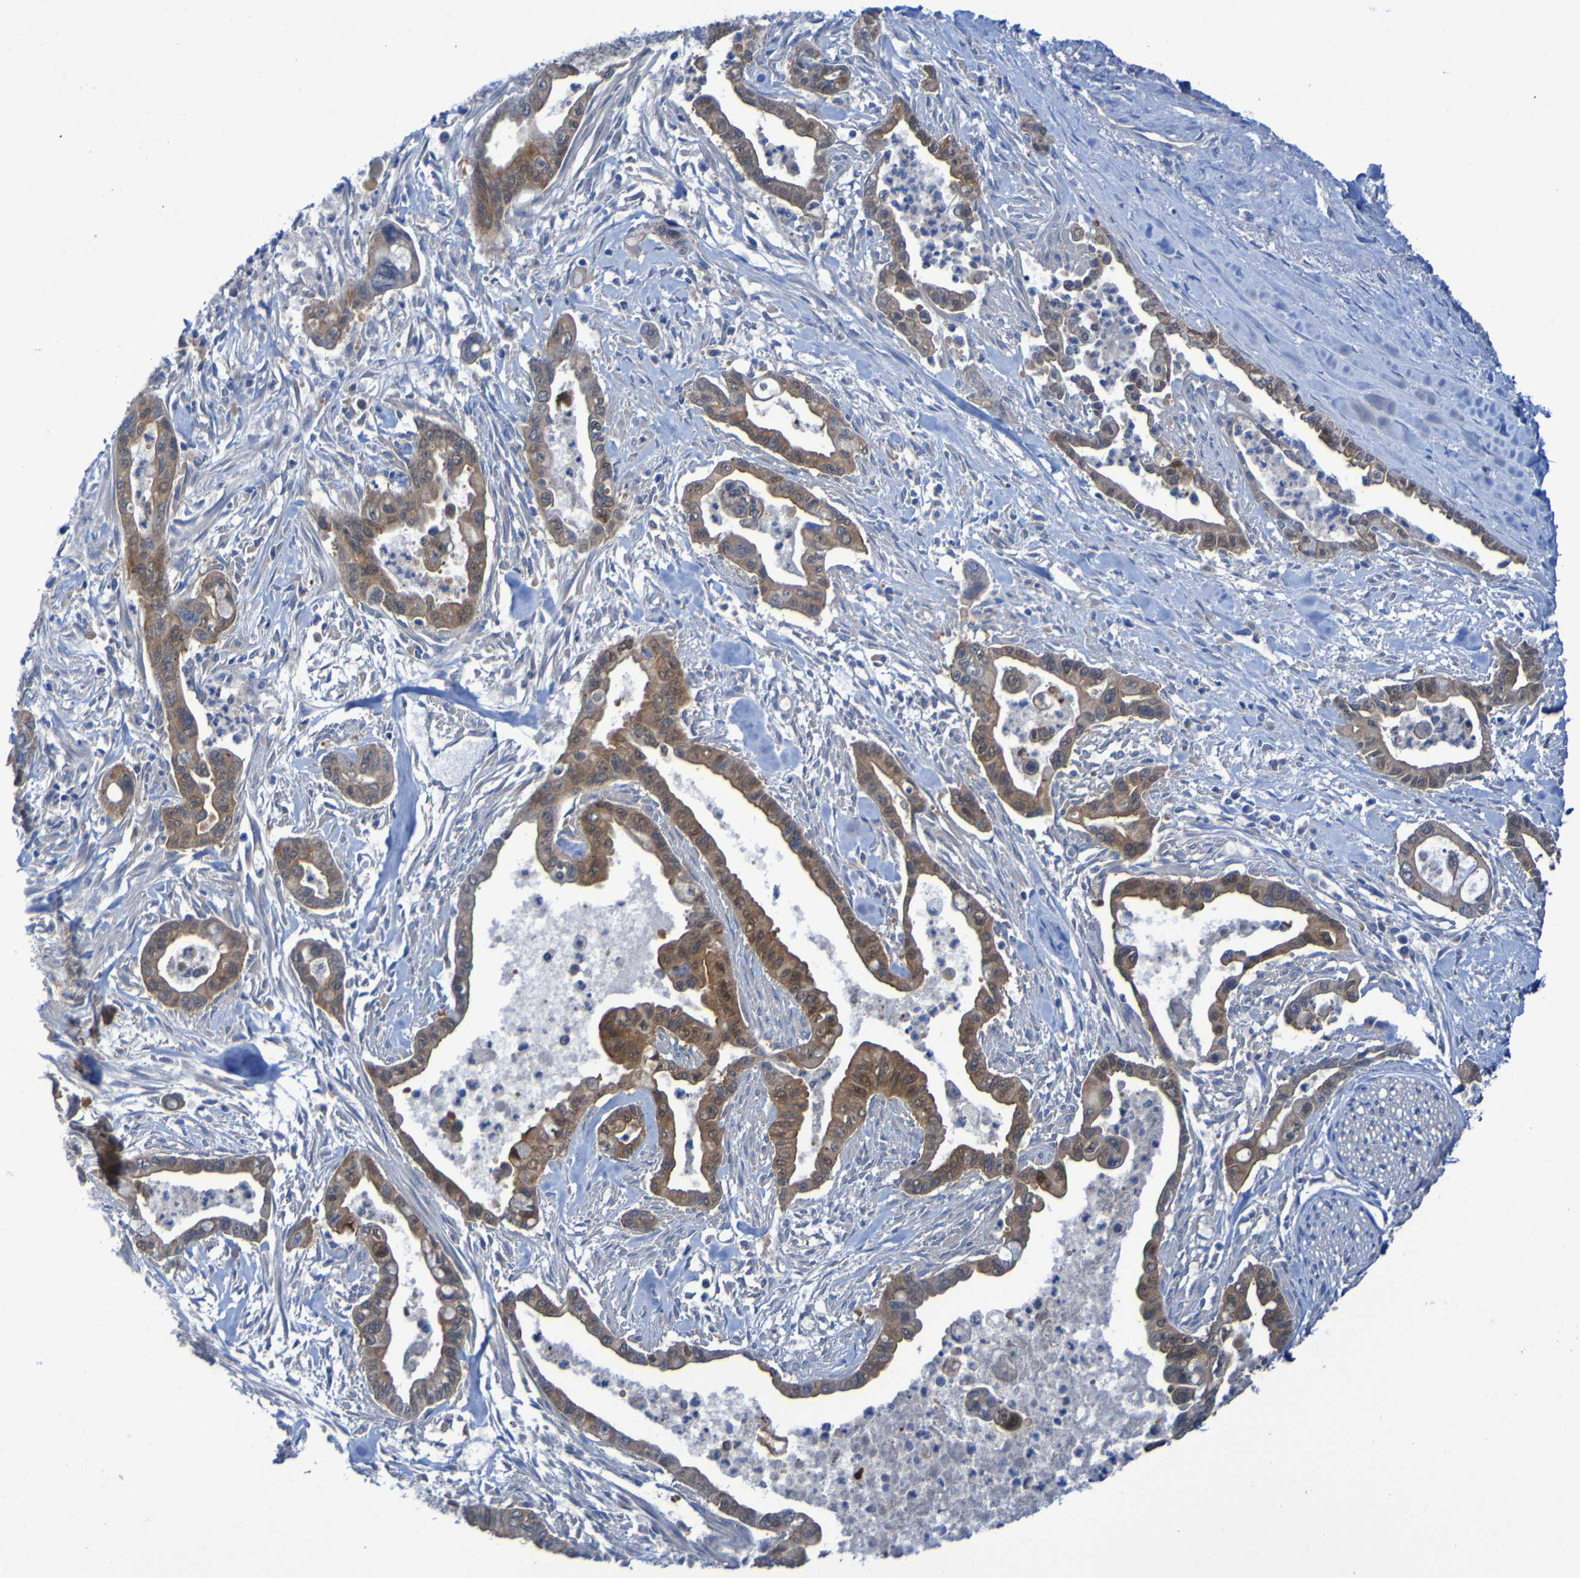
{"staining": {"intensity": "moderate", "quantity": ">75%", "location": "cytoplasmic/membranous"}, "tissue": "pancreatic cancer", "cell_type": "Tumor cells", "image_type": "cancer", "snomed": [{"axis": "morphology", "description": "Adenocarcinoma, NOS"}, {"axis": "topography", "description": "Pancreas"}], "caption": "A medium amount of moderate cytoplasmic/membranous staining is identified in about >75% of tumor cells in pancreatic adenocarcinoma tissue.", "gene": "ARHGEF16", "patient": {"sex": "male", "age": 70}}